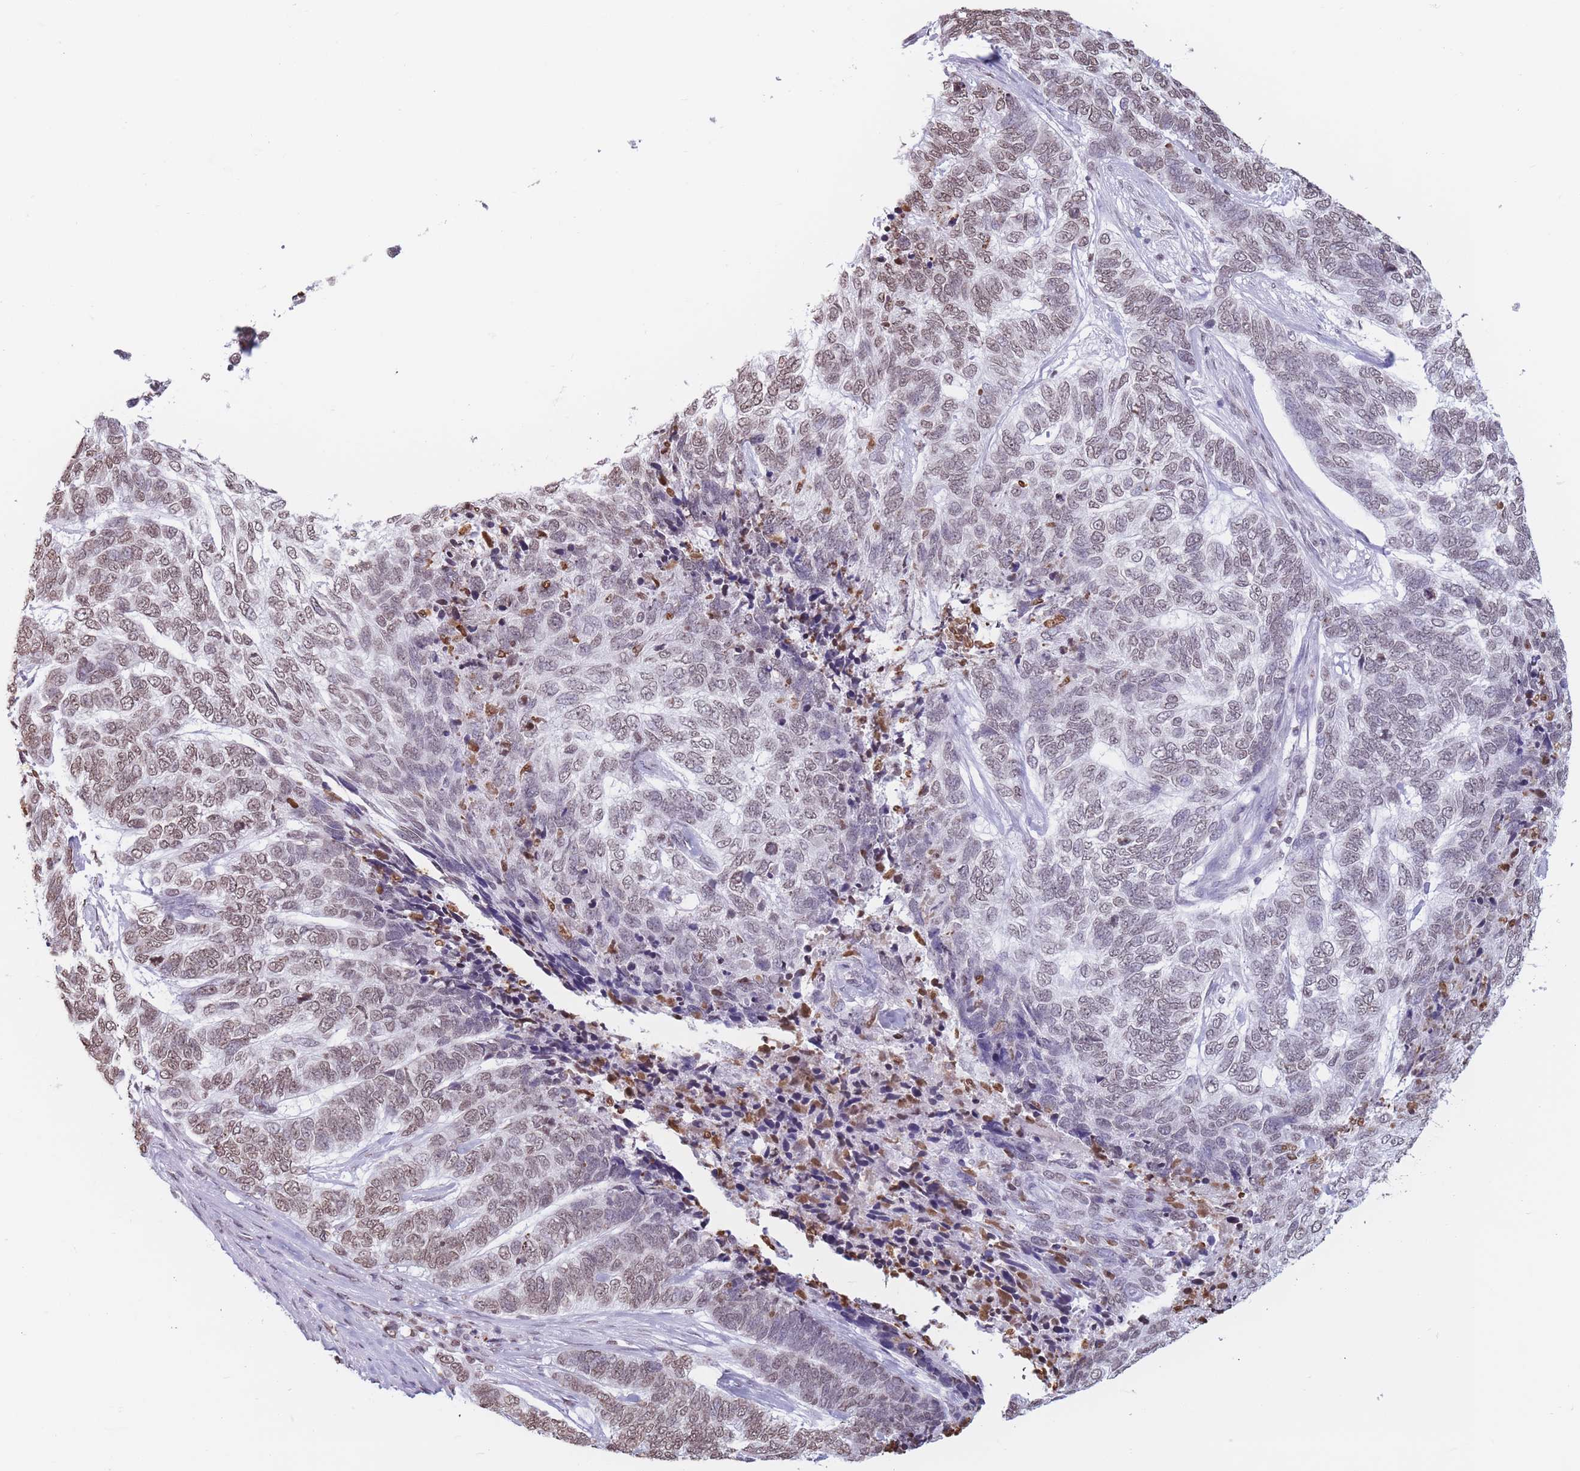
{"staining": {"intensity": "weak", "quantity": "25%-75%", "location": "nuclear"}, "tissue": "skin cancer", "cell_type": "Tumor cells", "image_type": "cancer", "snomed": [{"axis": "morphology", "description": "Basal cell carcinoma"}, {"axis": "topography", "description": "Skin"}], "caption": "Immunohistochemistry staining of skin basal cell carcinoma, which shows low levels of weak nuclear positivity in approximately 25%-75% of tumor cells indicating weak nuclear protein expression. The staining was performed using DAB (brown) for protein detection and nuclei were counterstained in hematoxylin (blue).", "gene": "RYK", "patient": {"sex": "female", "age": 65}}